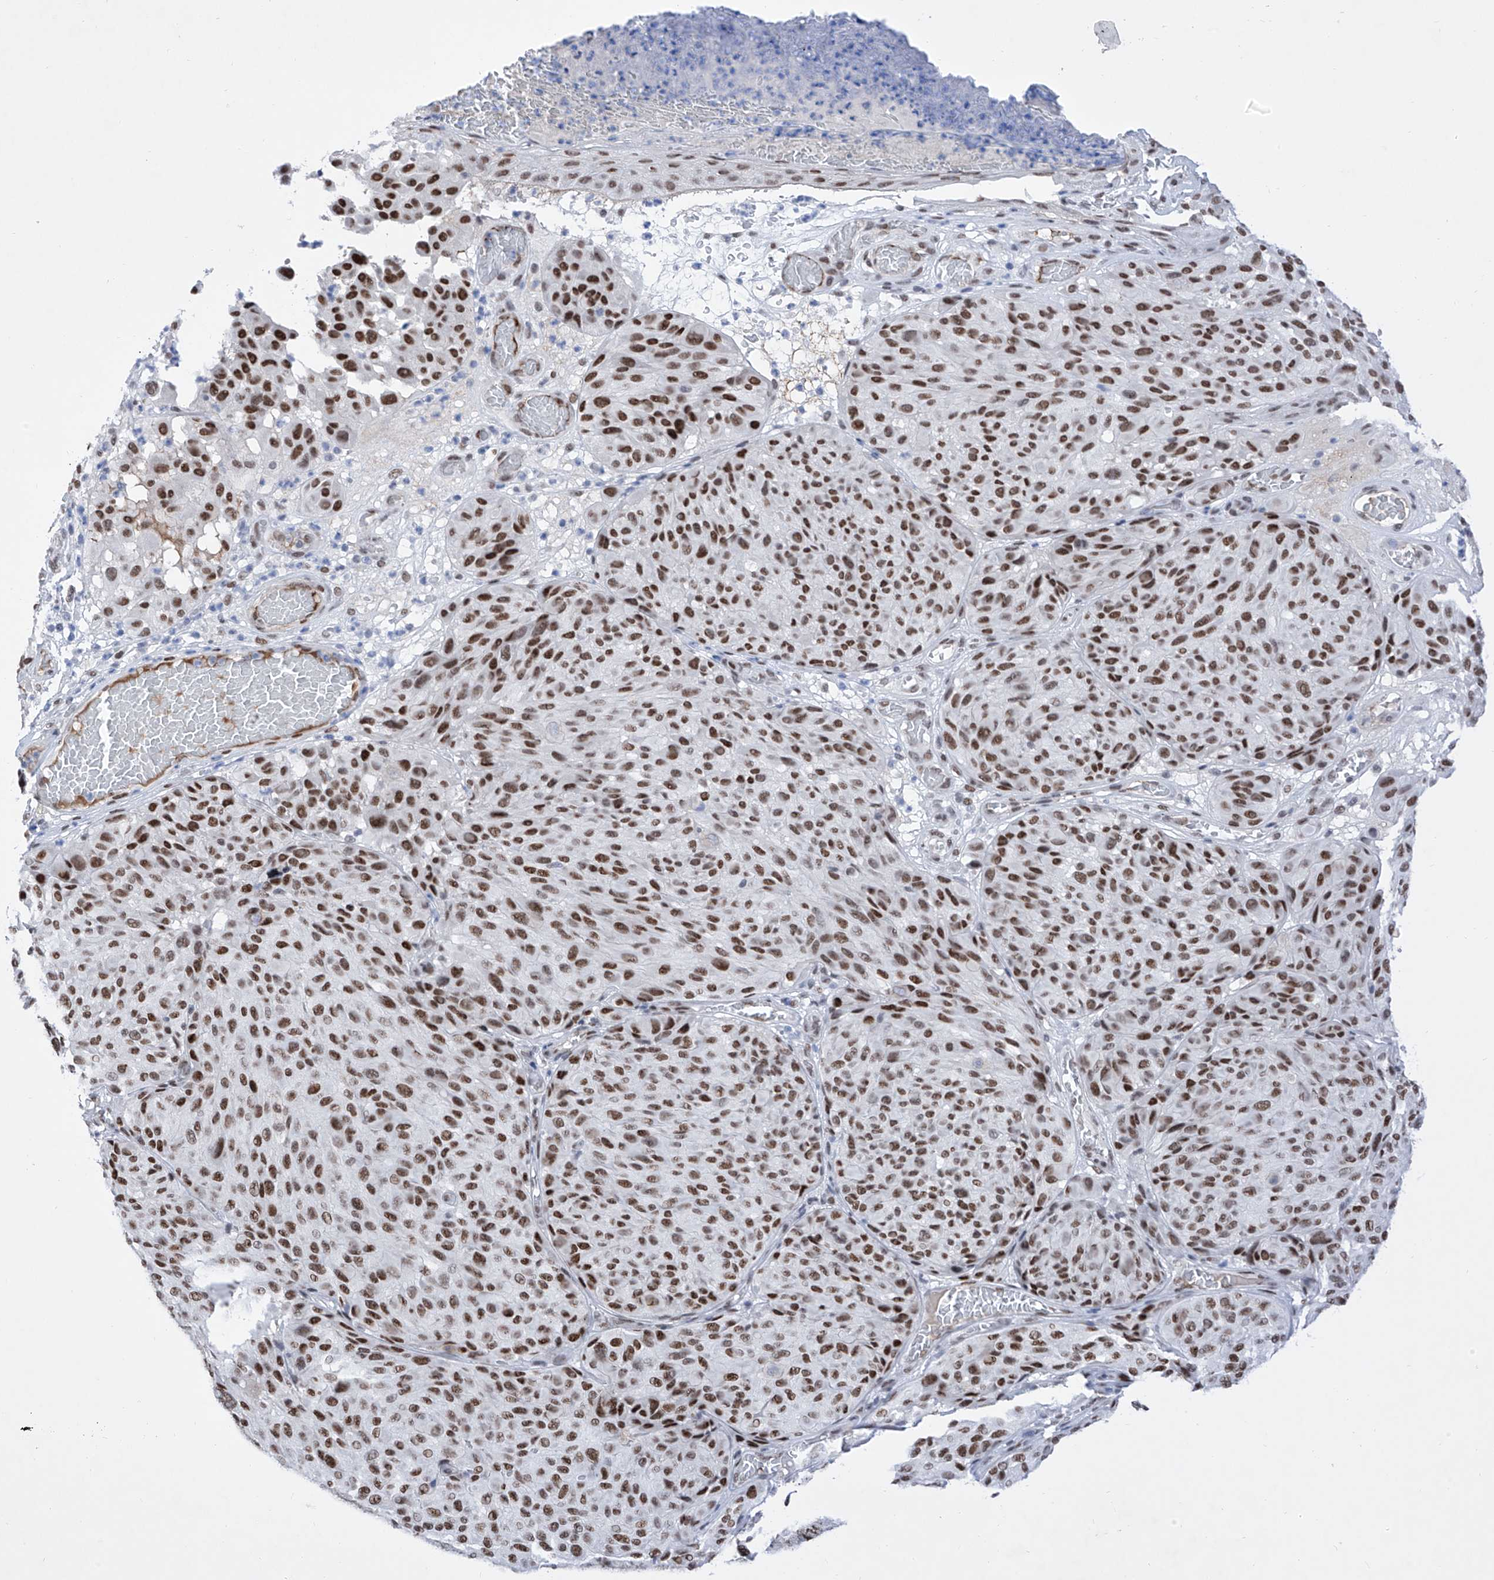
{"staining": {"intensity": "strong", "quantity": ">75%", "location": "nuclear"}, "tissue": "melanoma", "cell_type": "Tumor cells", "image_type": "cancer", "snomed": [{"axis": "morphology", "description": "Malignant melanoma, NOS"}, {"axis": "topography", "description": "Skin"}], "caption": "Melanoma stained with DAB (3,3'-diaminobenzidine) immunohistochemistry (IHC) demonstrates high levels of strong nuclear staining in about >75% of tumor cells.", "gene": "ATN1", "patient": {"sex": "male", "age": 83}}